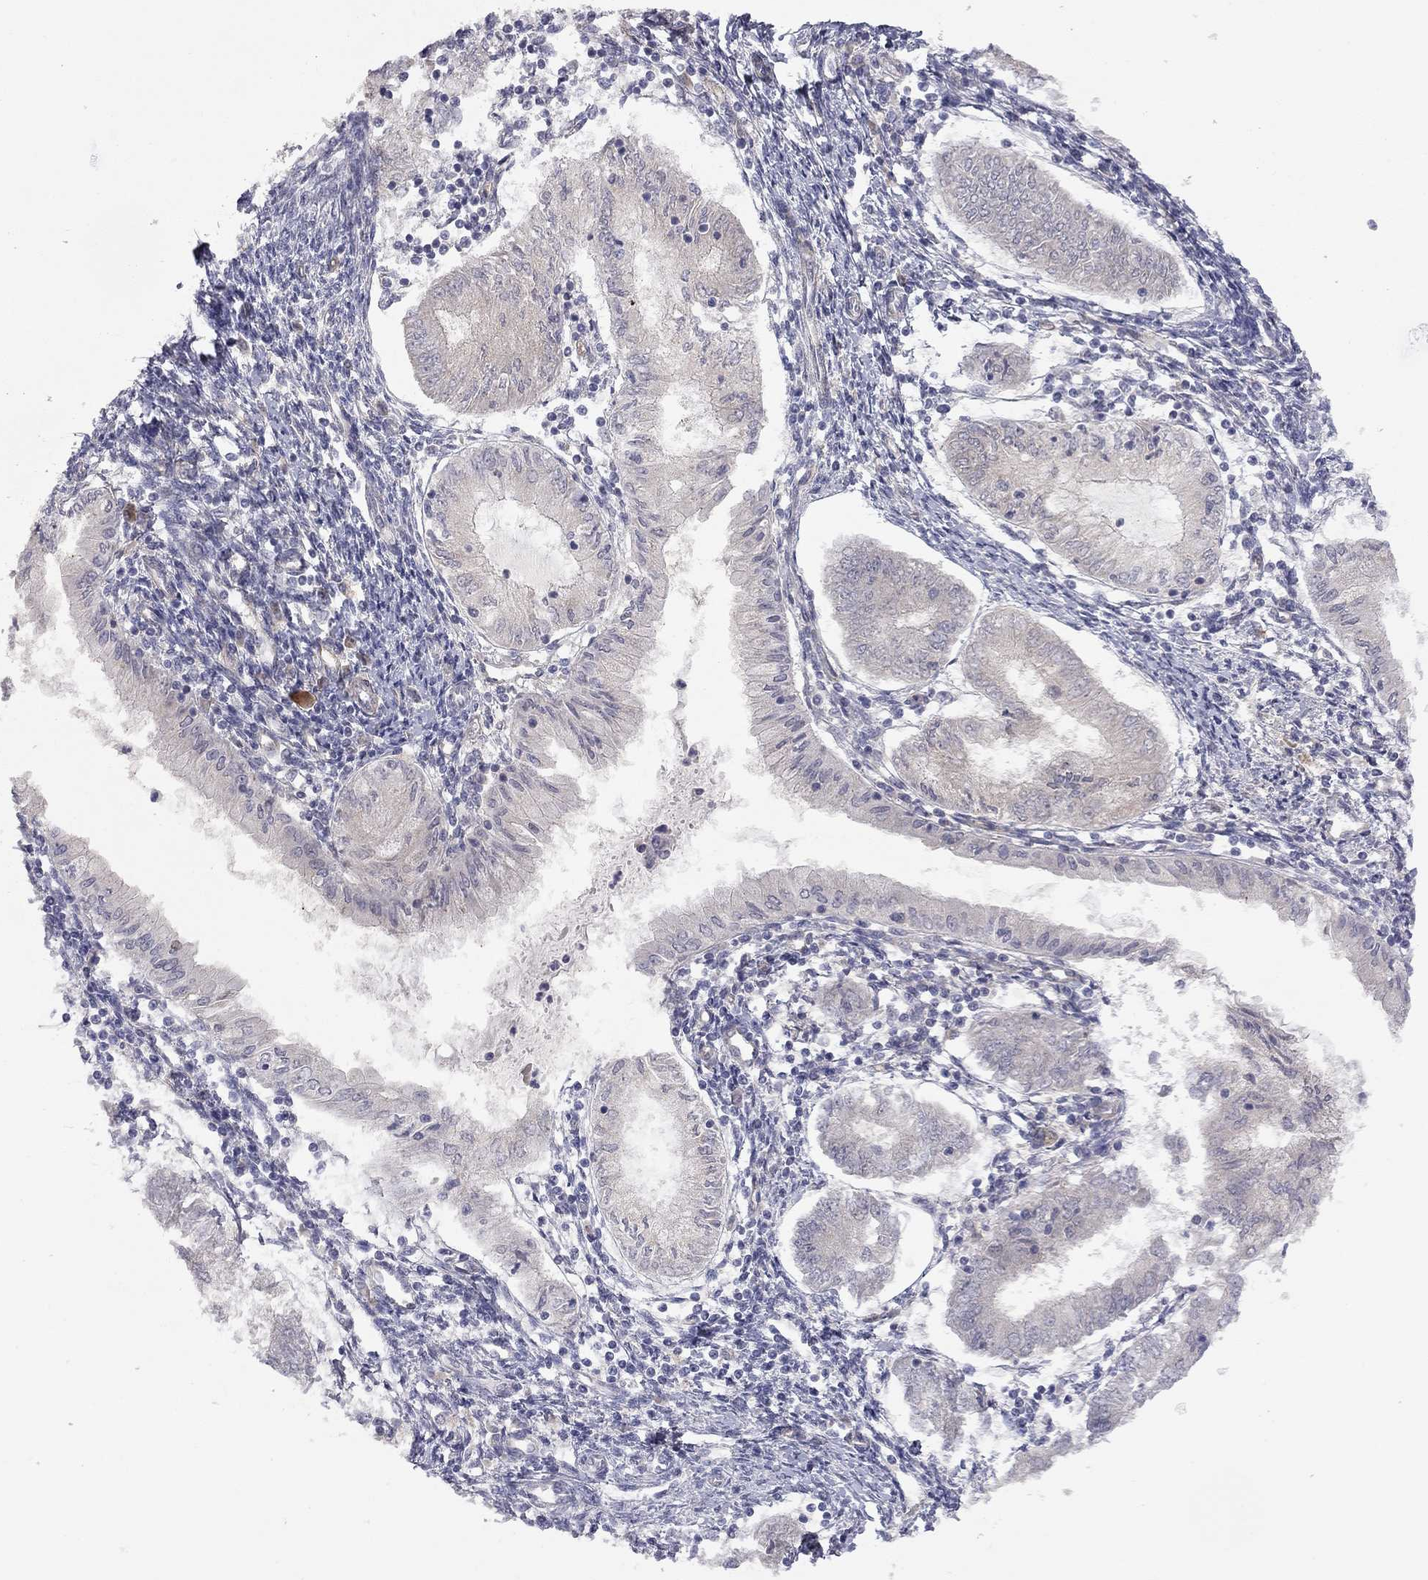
{"staining": {"intensity": "negative", "quantity": "none", "location": "none"}, "tissue": "endometrial cancer", "cell_type": "Tumor cells", "image_type": "cancer", "snomed": [{"axis": "morphology", "description": "Adenocarcinoma, NOS"}, {"axis": "topography", "description": "Endometrium"}], "caption": "DAB (3,3'-diaminobenzidine) immunohistochemical staining of endometrial adenocarcinoma displays no significant expression in tumor cells. (DAB immunohistochemistry, high magnification).", "gene": "EXOC3L2", "patient": {"sex": "female", "age": 68}}